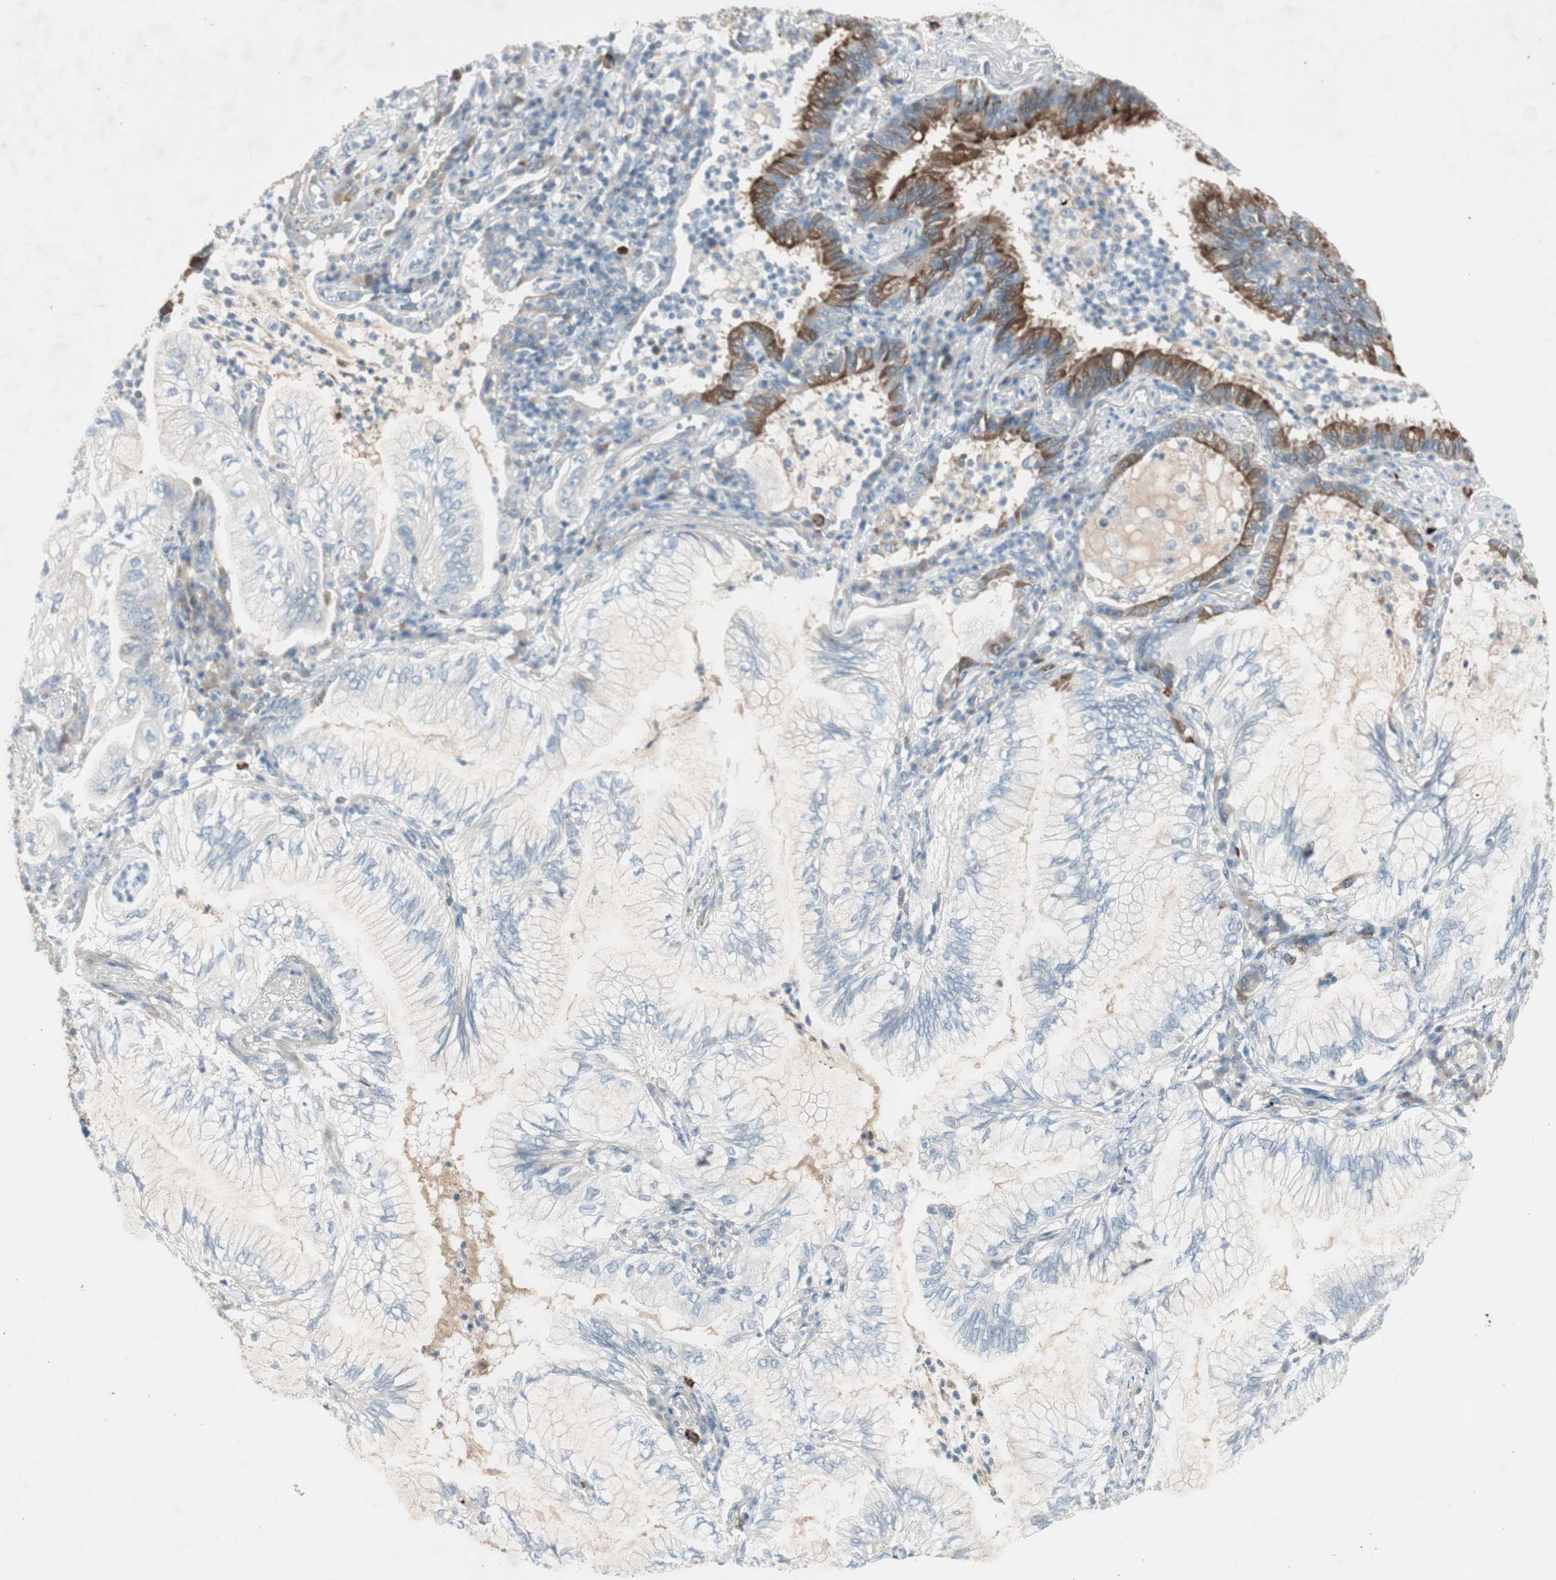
{"staining": {"intensity": "moderate", "quantity": "<25%", "location": "cytoplasmic/membranous"}, "tissue": "lung cancer", "cell_type": "Tumor cells", "image_type": "cancer", "snomed": [{"axis": "morphology", "description": "Normal tissue, NOS"}, {"axis": "morphology", "description": "Adenocarcinoma, NOS"}, {"axis": "topography", "description": "Bronchus"}, {"axis": "topography", "description": "Lung"}], "caption": "A micrograph of human adenocarcinoma (lung) stained for a protein shows moderate cytoplasmic/membranous brown staining in tumor cells. The staining was performed using DAB (3,3'-diaminobenzidine), with brown indicating positive protein expression. Nuclei are stained blue with hematoxylin.", "gene": "MAPRE3", "patient": {"sex": "female", "age": 70}}